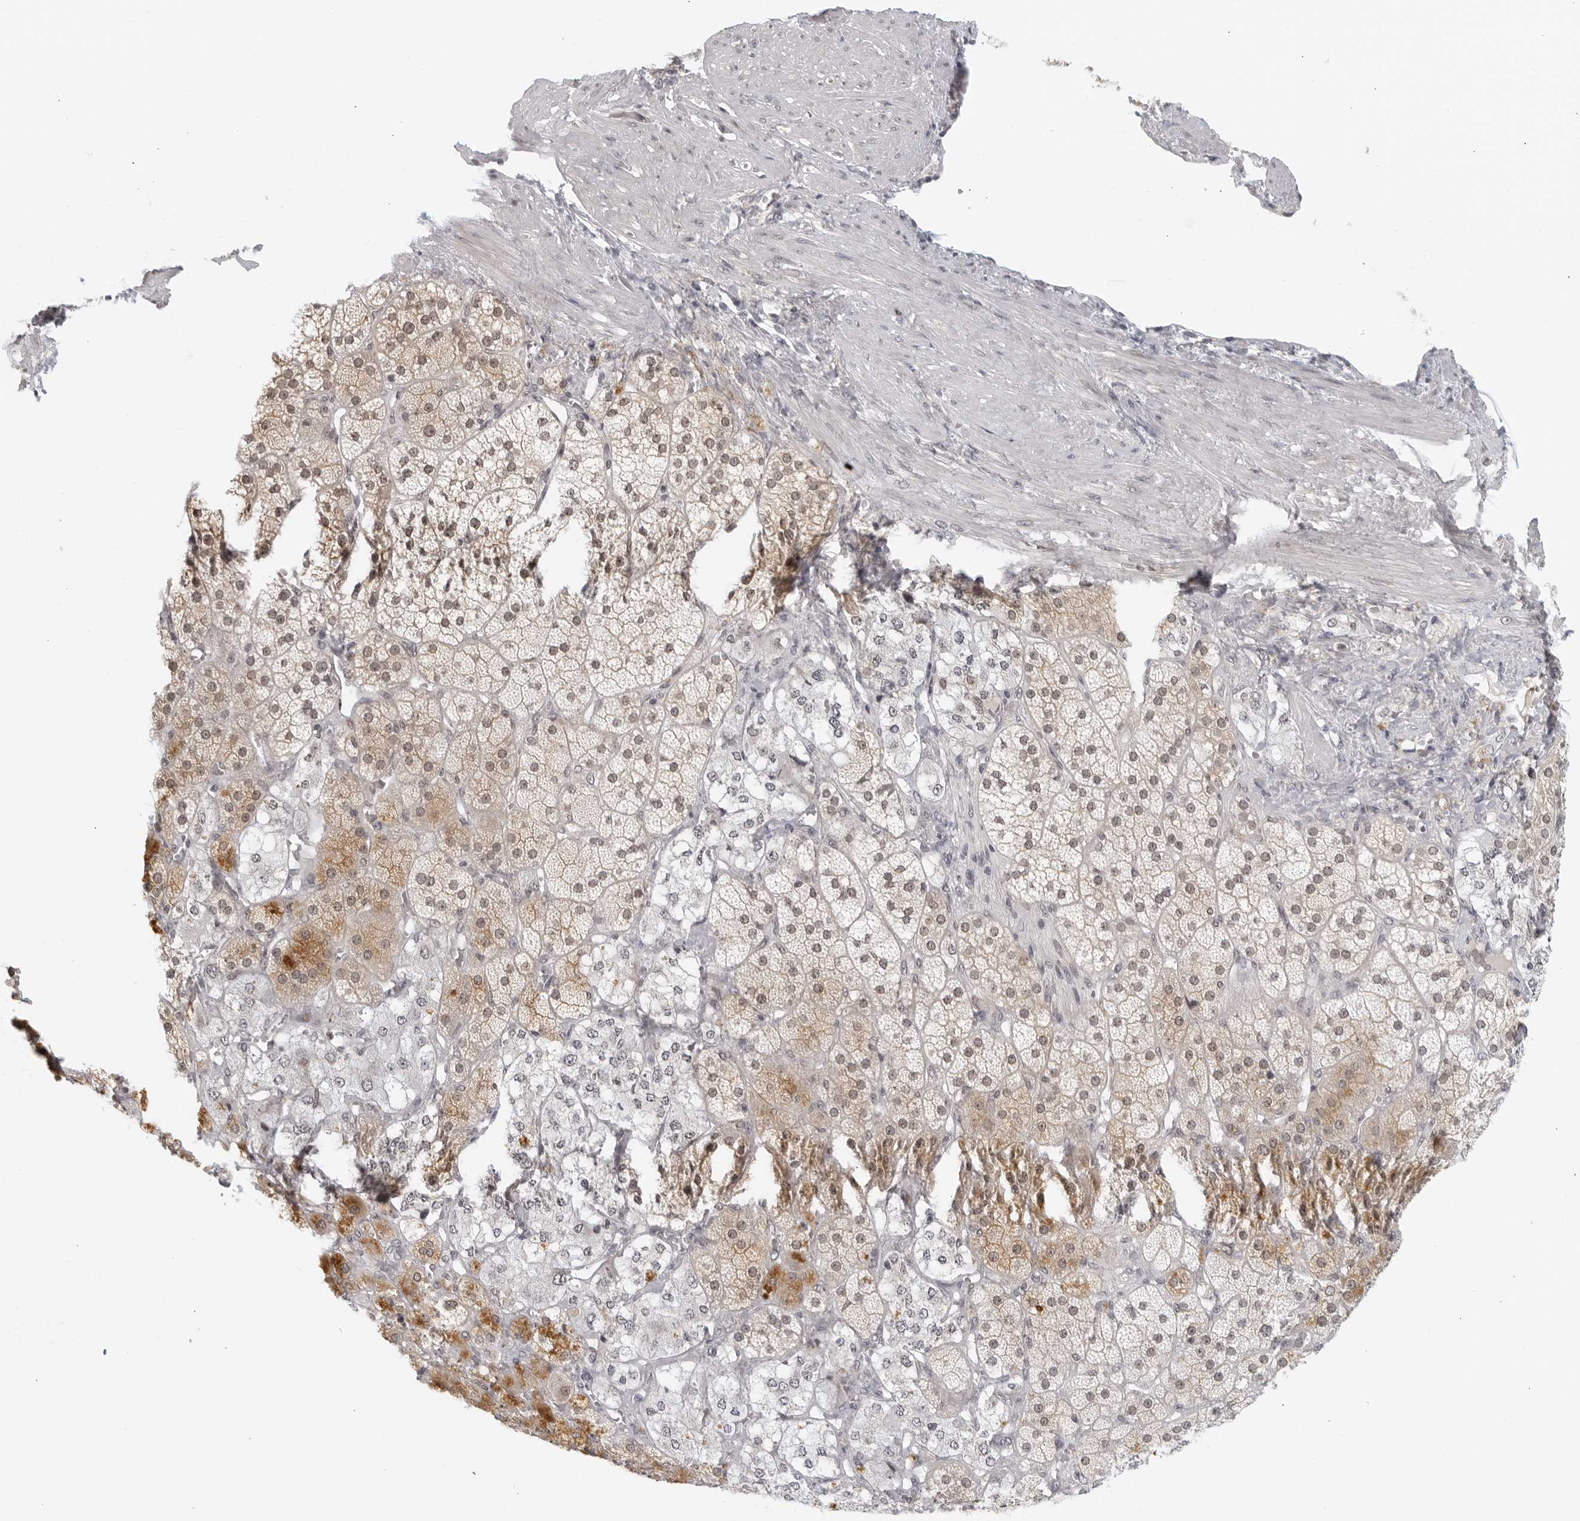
{"staining": {"intensity": "moderate", "quantity": "25%-75%", "location": "cytoplasmic/membranous,nuclear"}, "tissue": "adrenal gland", "cell_type": "Glandular cells", "image_type": "normal", "snomed": [{"axis": "morphology", "description": "Normal tissue, NOS"}, {"axis": "topography", "description": "Adrenal gland"}], "caption": "Glandular cells demonstrate medium levels of moderate cytoplasmic/membranous,nuclear staining in about 25%-75% of cells in unremarkable human adrenal gland.", "gene": "RAB11FIP3", "patient": {"sex": "male", "age": 57}}